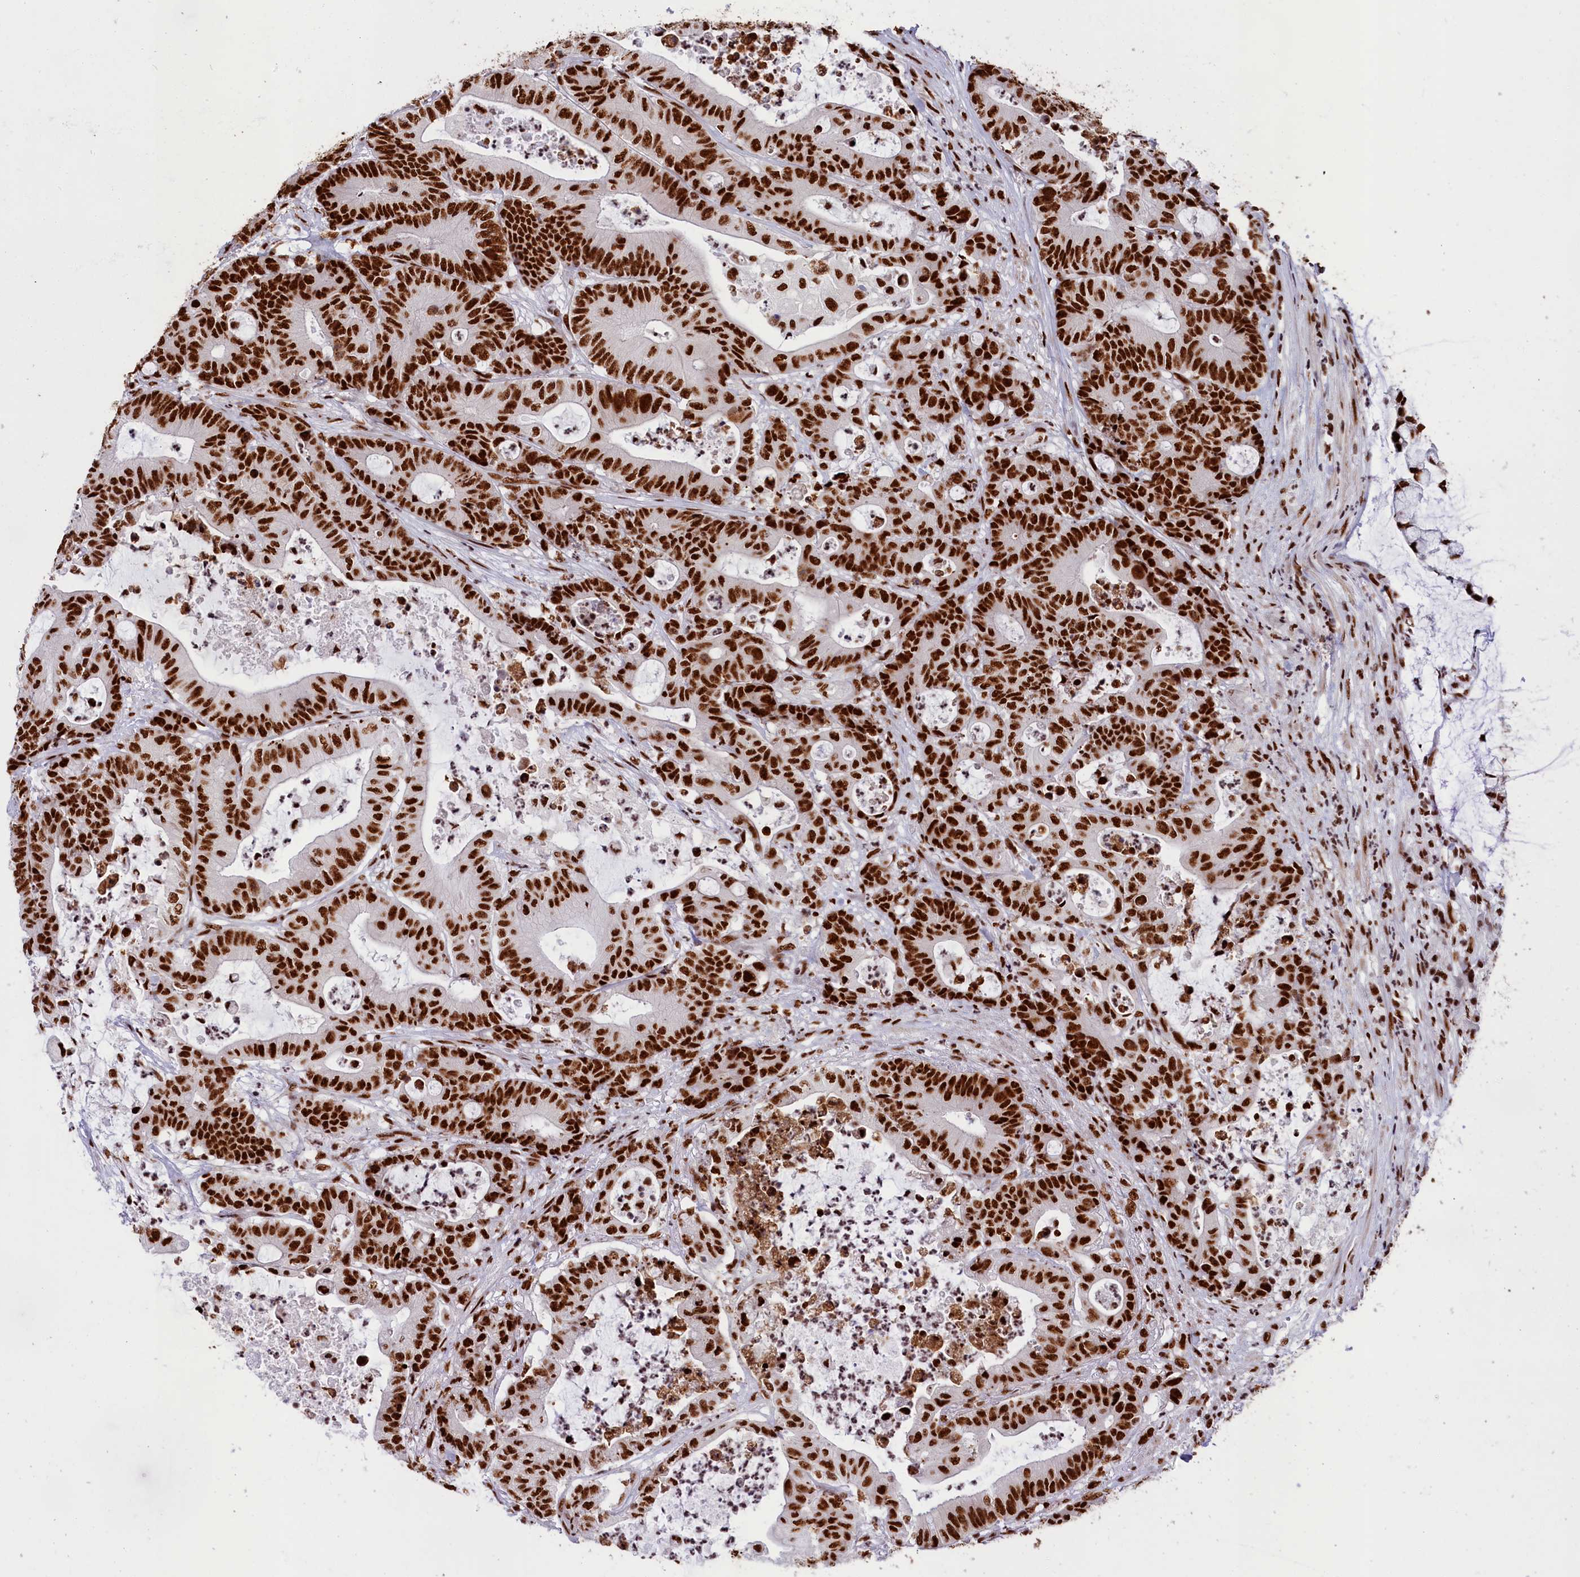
{"staining": {"intensity": "strong", "quantity": ">75%", "location": "nuclear"}, "tissue": "colorectal cancer", "cell_type": "Tumor cells", "image_type": "cancer", "snomed": [{"axis": "morphology", "description": "Adenocarcinoma, NOS"}, {"axis": "topography", "description": "Colon"}], "caption": "Colorectal cancer (adenocarcinoma) stained for a protein (brown) demonstrates strong nuclear positive staining in about >75% of tumor cells.", "gene": "SNRNP70", "patient": {"sex": "female", "age": 84}}